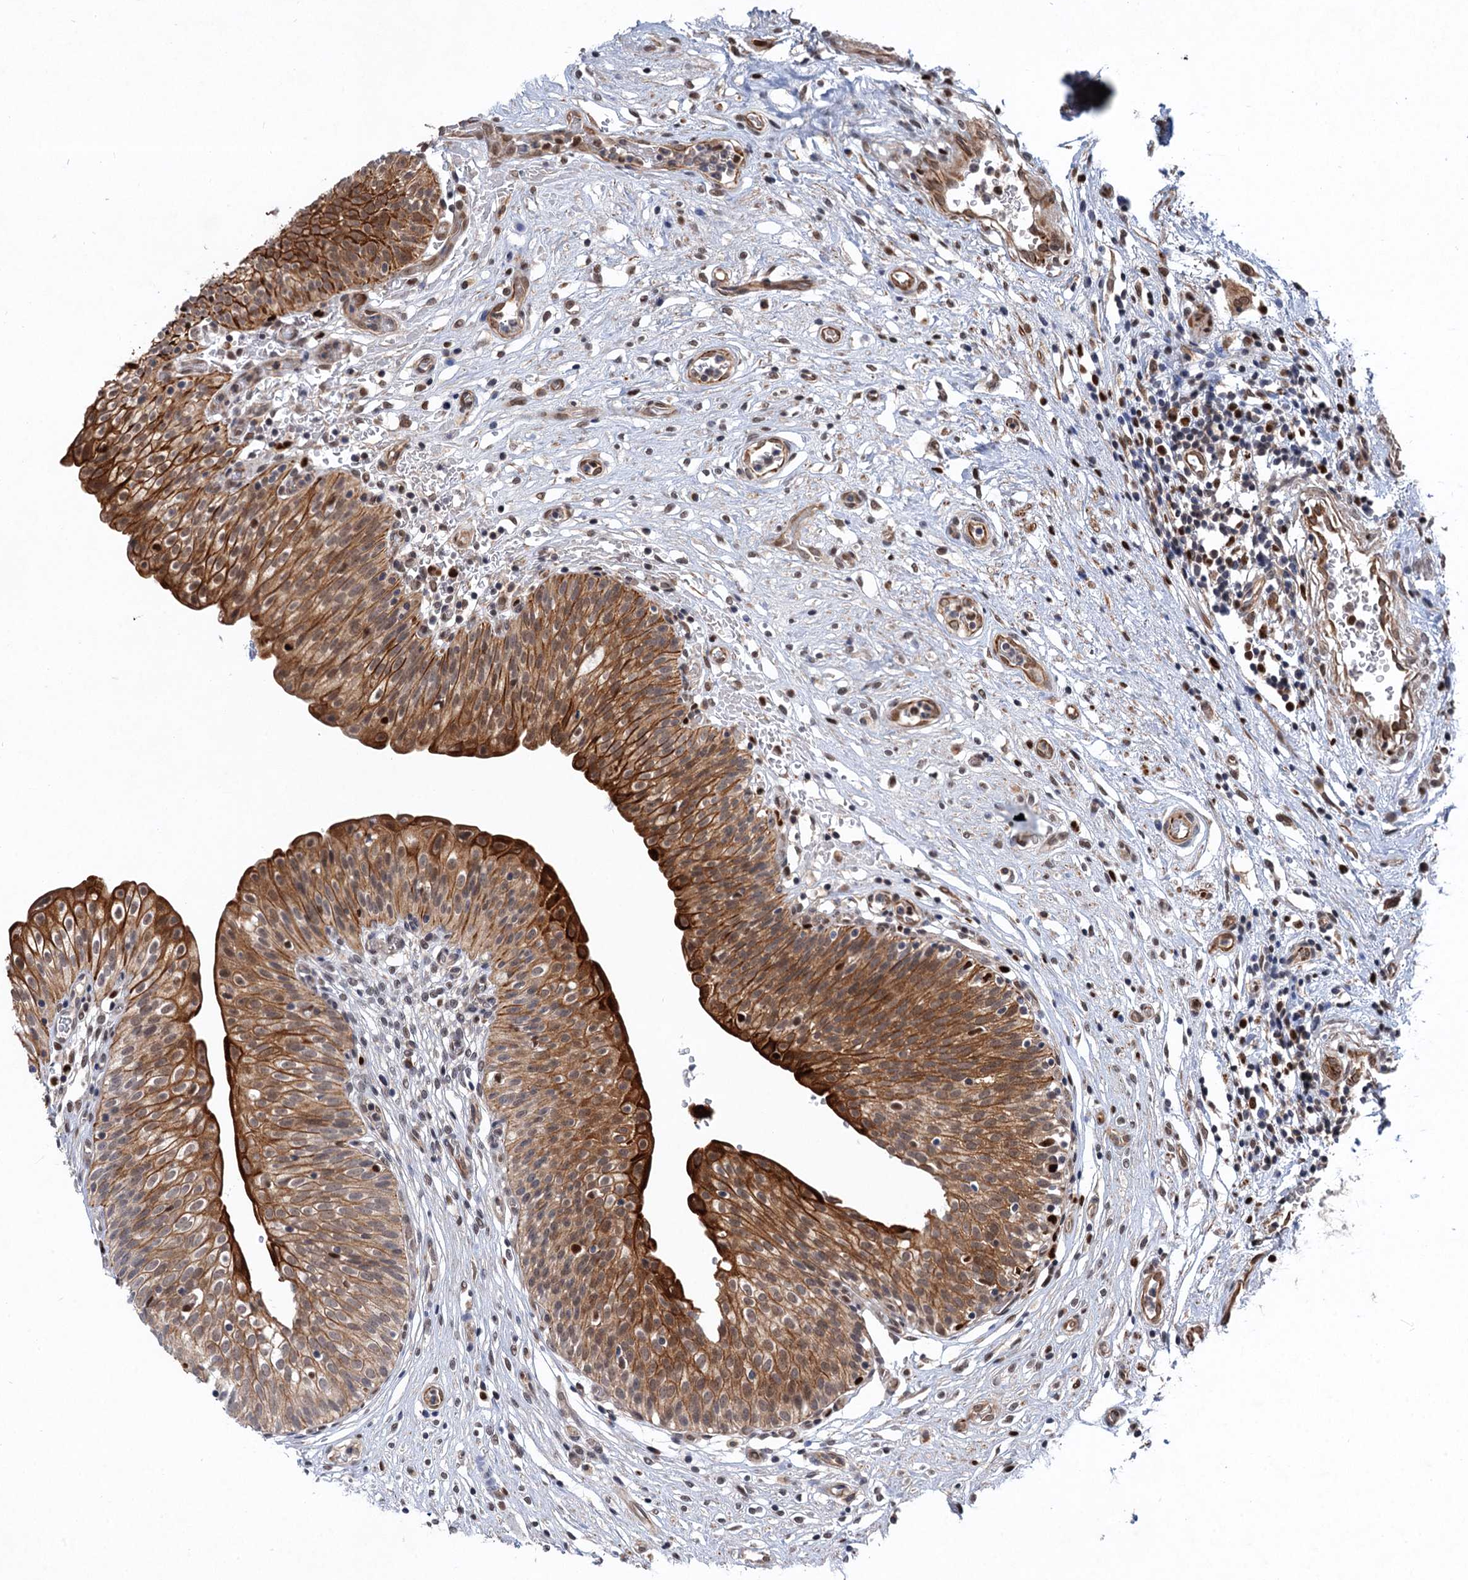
{"staining": {"intensity": "moderate", "quantity": ">75%", "location": "cytoplasmic/membranous,nuclear"}, "tissue": "urinary bladder", "cell_type": "Urothelial cells", "image_type": "normal", "snomed": [{"axis": "morphology", "description": "Normal tissue, NOS"}, {"axis": "topography", "description": "Urinary bladder"}], "caption": "A high-resolution photomicrograph shows IHC staining of benign urinary bladder, which exhibits moderate cytoplasmic/membranous,nuclear staining in about >75% of urothelial cells. (DAB IHC, brown staining for protein, blue staining for nuclei).", "gene": "TTC31", "patient": {"sex": "male", "age": 55}}